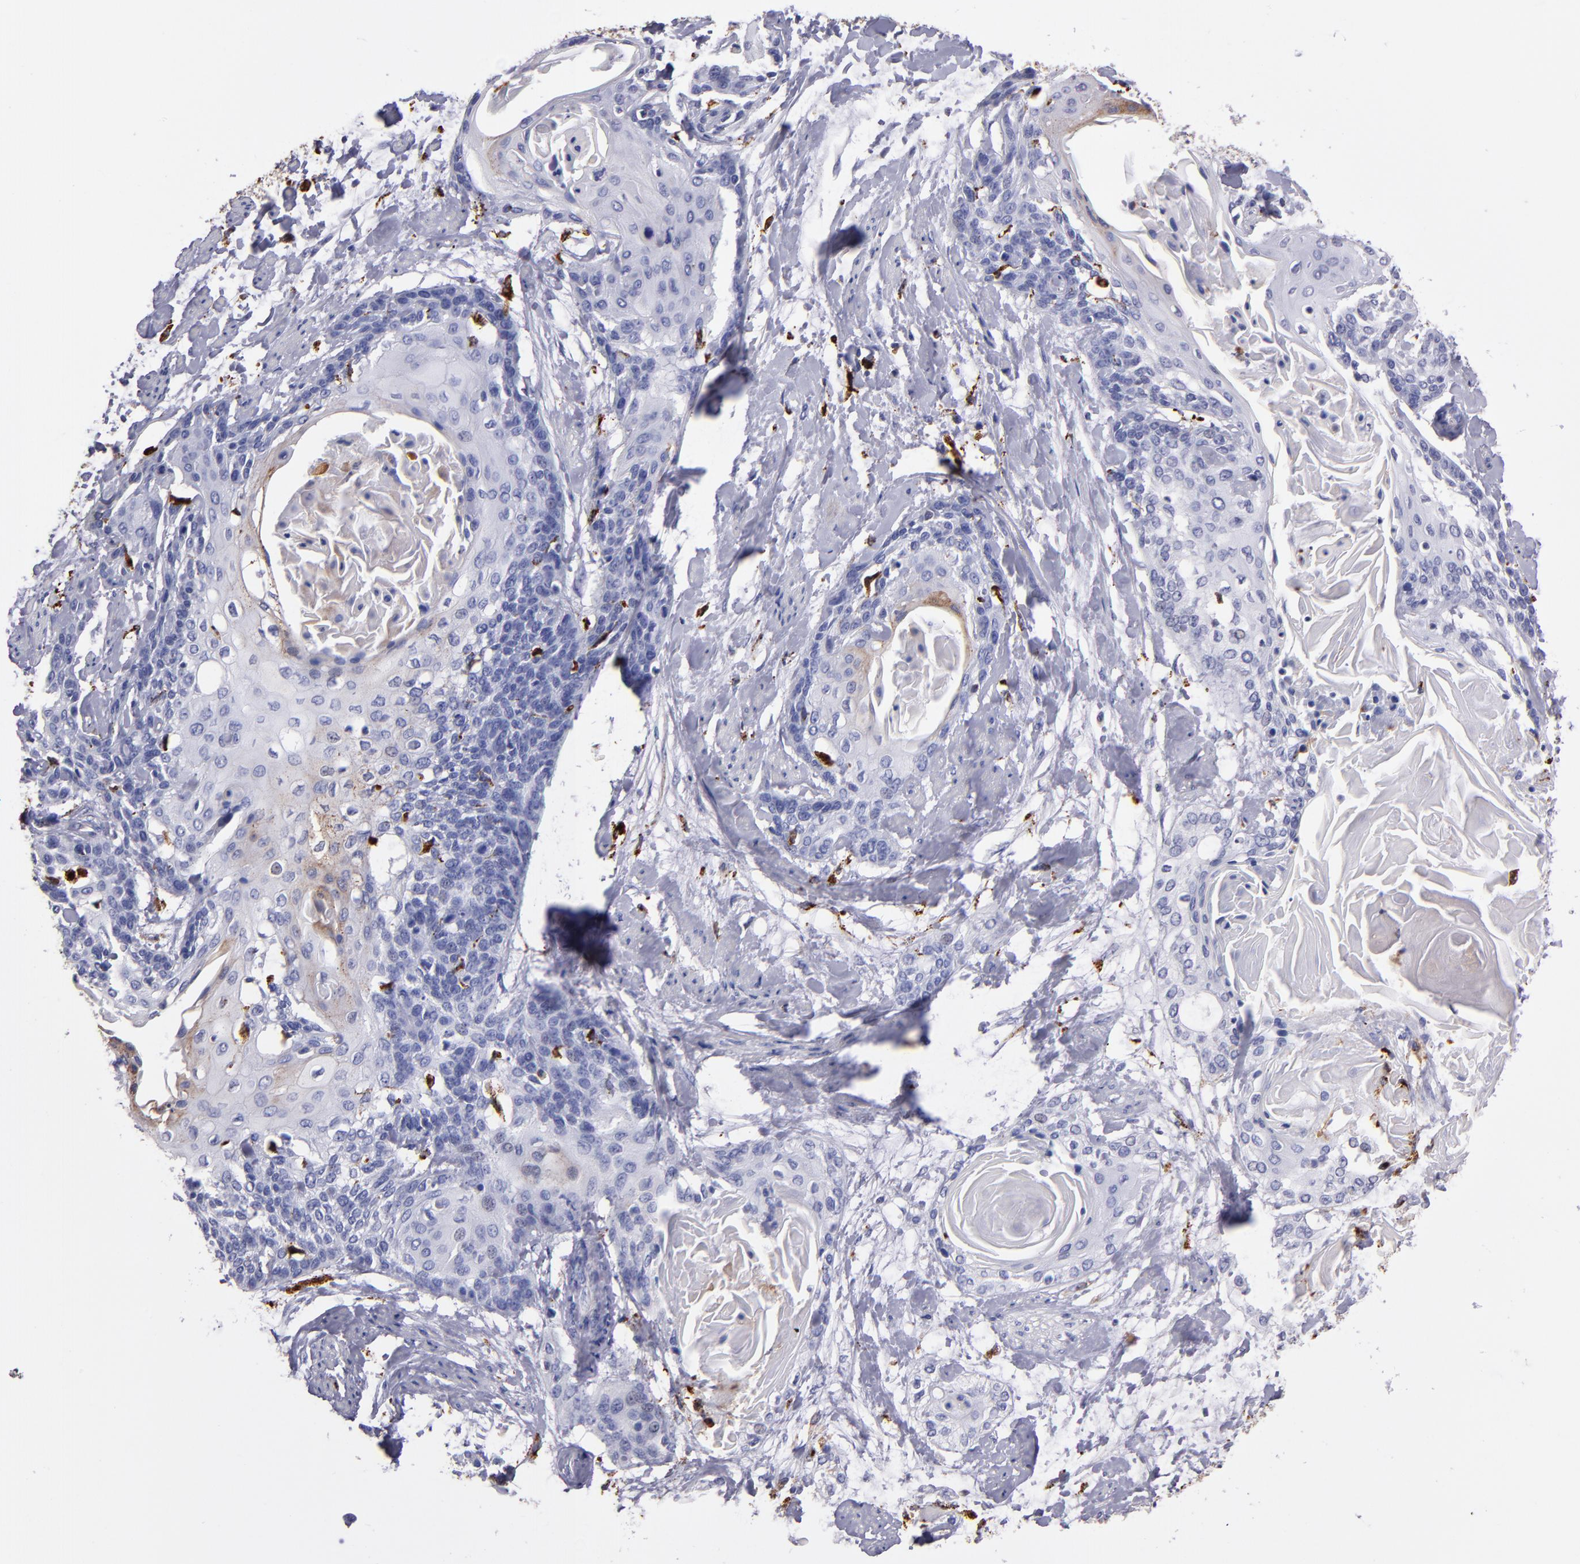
{"staining": {"intensity": "moderate", "quantity": "<25%", "location": "cytoplasmic/membranous"}, "tissue": "cervical cancer", "cell_type": "Tumor cells", "image_type": "cancer", "snomed": [{"axis": "morphology", "description": "Squamous cell carcinoma, NOS"}, {"axis": "topography", "description": "Cervix"}], "caption": "Immunohistochemistry histopathology image of neoplastic tissue: cervical cancer stained using IHC demonstrates low levels of moderate protein expression localized specifically in the cytoplasmic/membranous of tumor cells, appearing as a cytoplasmic/membranous brown color.", "gene": "CTSS", "patient": {"sex": "female", "age": 57}}